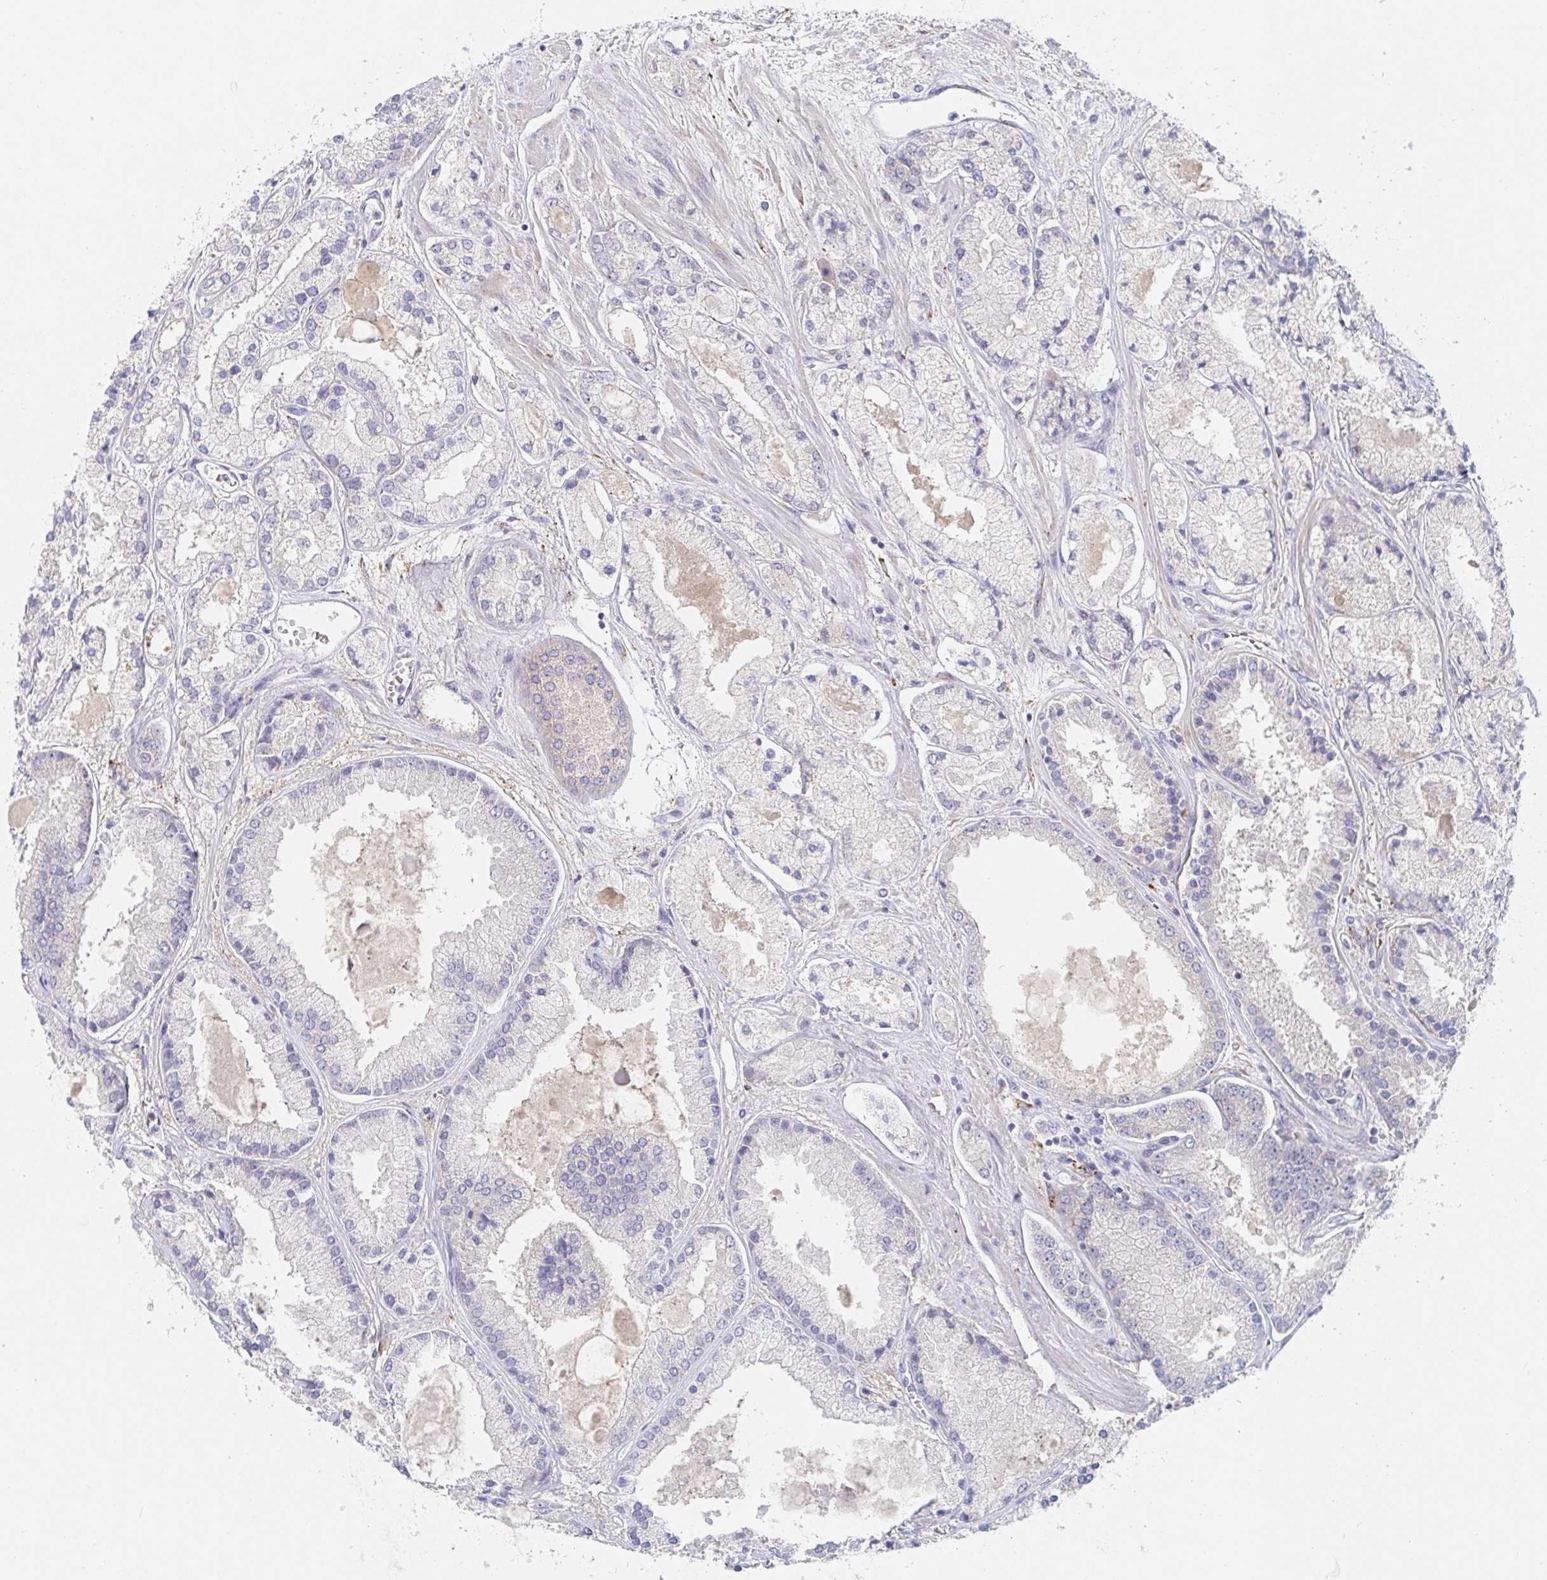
{"staining": {"intensity": "negative", "quantity": "none", "location": "none"}, "tissue": "prostate cancer", "cell_type": "Tumor cells", "image_type": "cancer", "snomed": [{"axis": "morphology", "description": "Adenocarcinoma, High grade"}, {"axis": "topography", "description": "Prostate"}], "caption": "Prostate adenocarcinoma (high-grade) stained for a protein using immunohistochemistry demonstrates no expression tumor cells.", "gene": "ZNF430", "patient": {"sex": "male", "age": 67}}